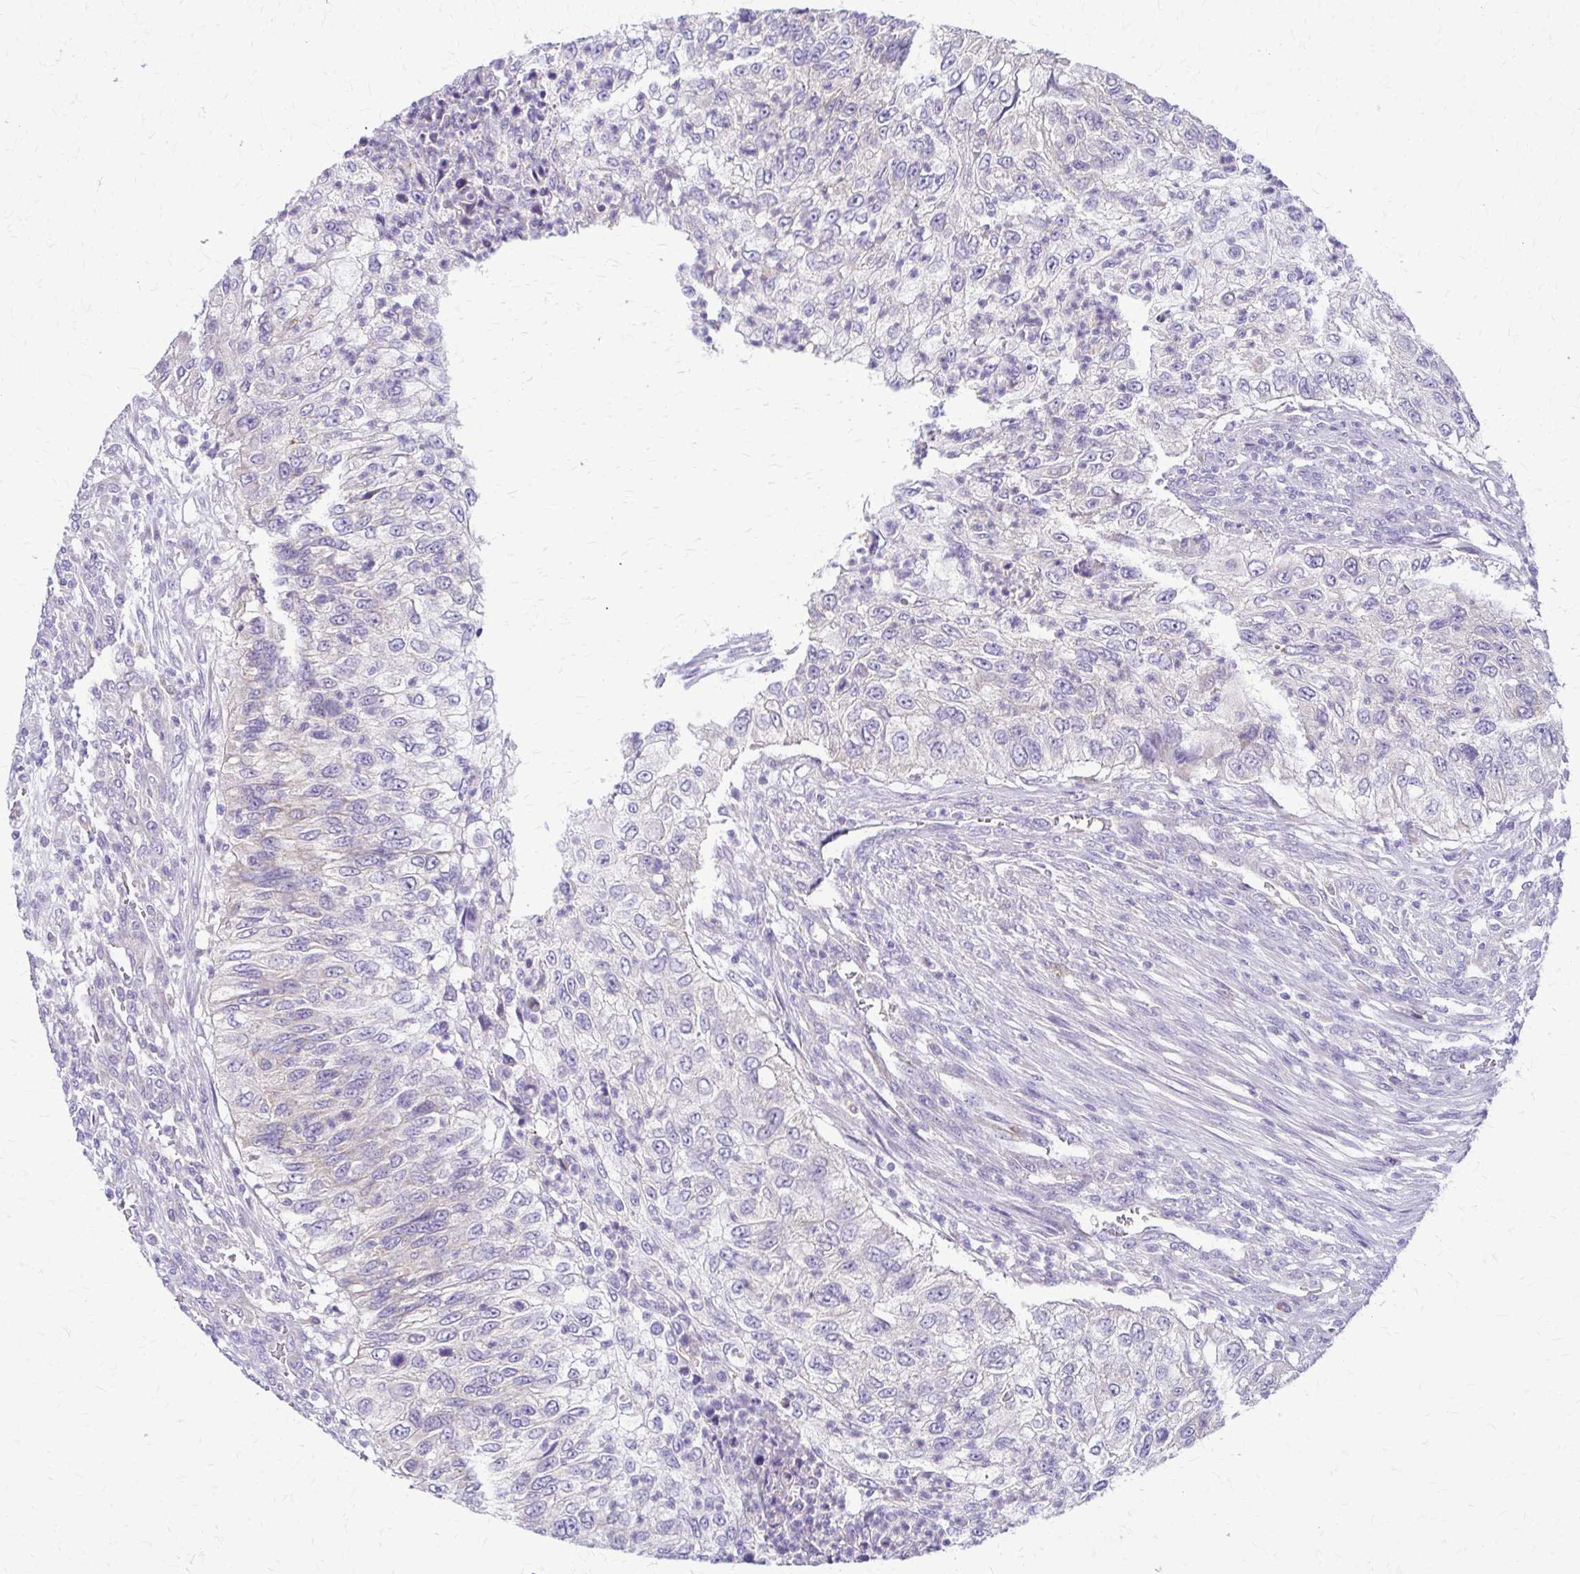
{"staining": {"intensity": "negative", "quantity": "none", "location": "none"}, "tissue": "urothelial cancer", "cell_type": "Tumor cells", "image_type": "cancer", "snomed": [{"axis": "morphology", "description": "Urothelial carcinoma, High grade"}, {"axis": "topography", "description": "Urinary bladder"}], "caption": "This is a photomicrograph of immunohistochemistry (IHC) staining of urothelial carcinoma (high-grade), which shows no staining in tumor cells.", "gene": "SAMD13", "patient": {"sex": "female", "age": 60}}